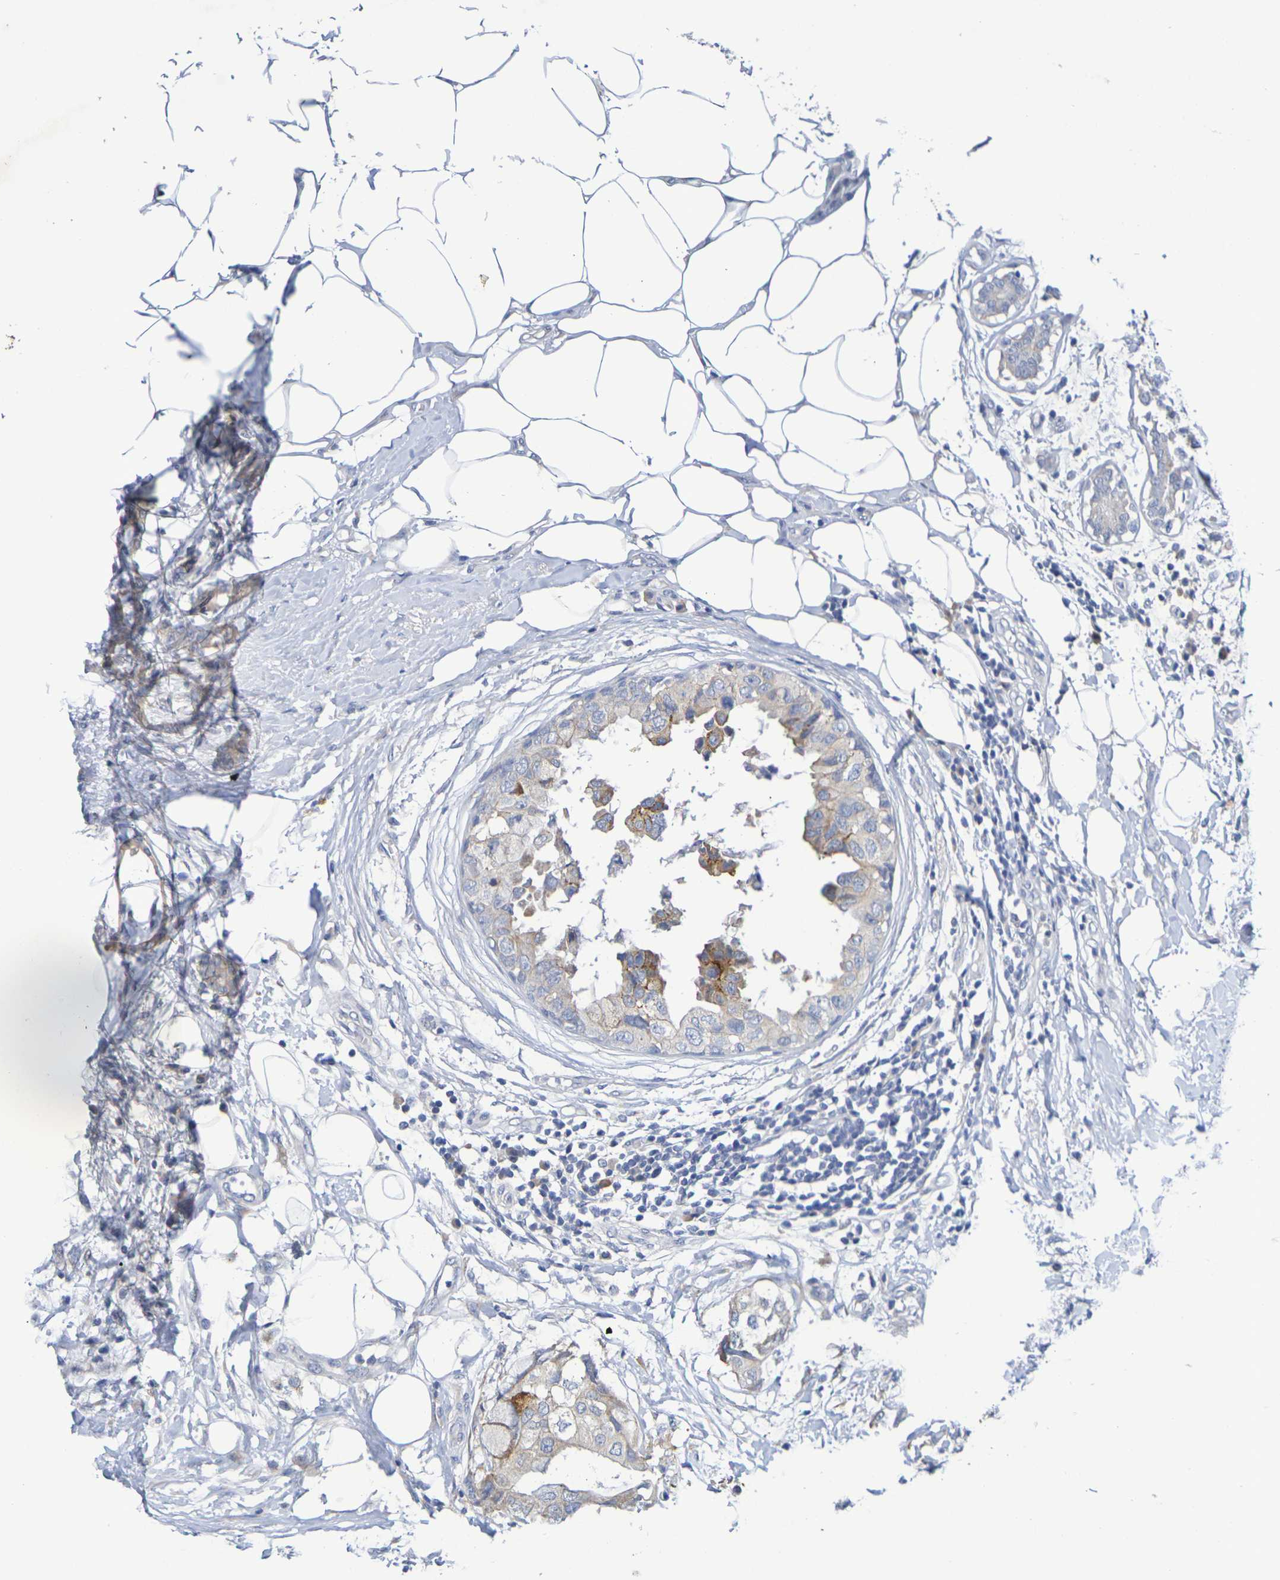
{"staining": {"intensity": "weak", "quantity": "<25%", "location": "cytoplasmic/membranous"}, "tissue": "breast cancer", "cell_type": "Tumor cells", "image_type": "cancer", "snomed": [{"axis": "morphology", "description": "Duct carcinoma"}, {"axis": "topography", "description": "Breast"}], "caption": "High power microscopy image of an immunohistochemistry image of breast cancer, revealing no significant staining in tumor cells.", "gene": "SDC4", "patient": {"sex": "female", "age": 40}}